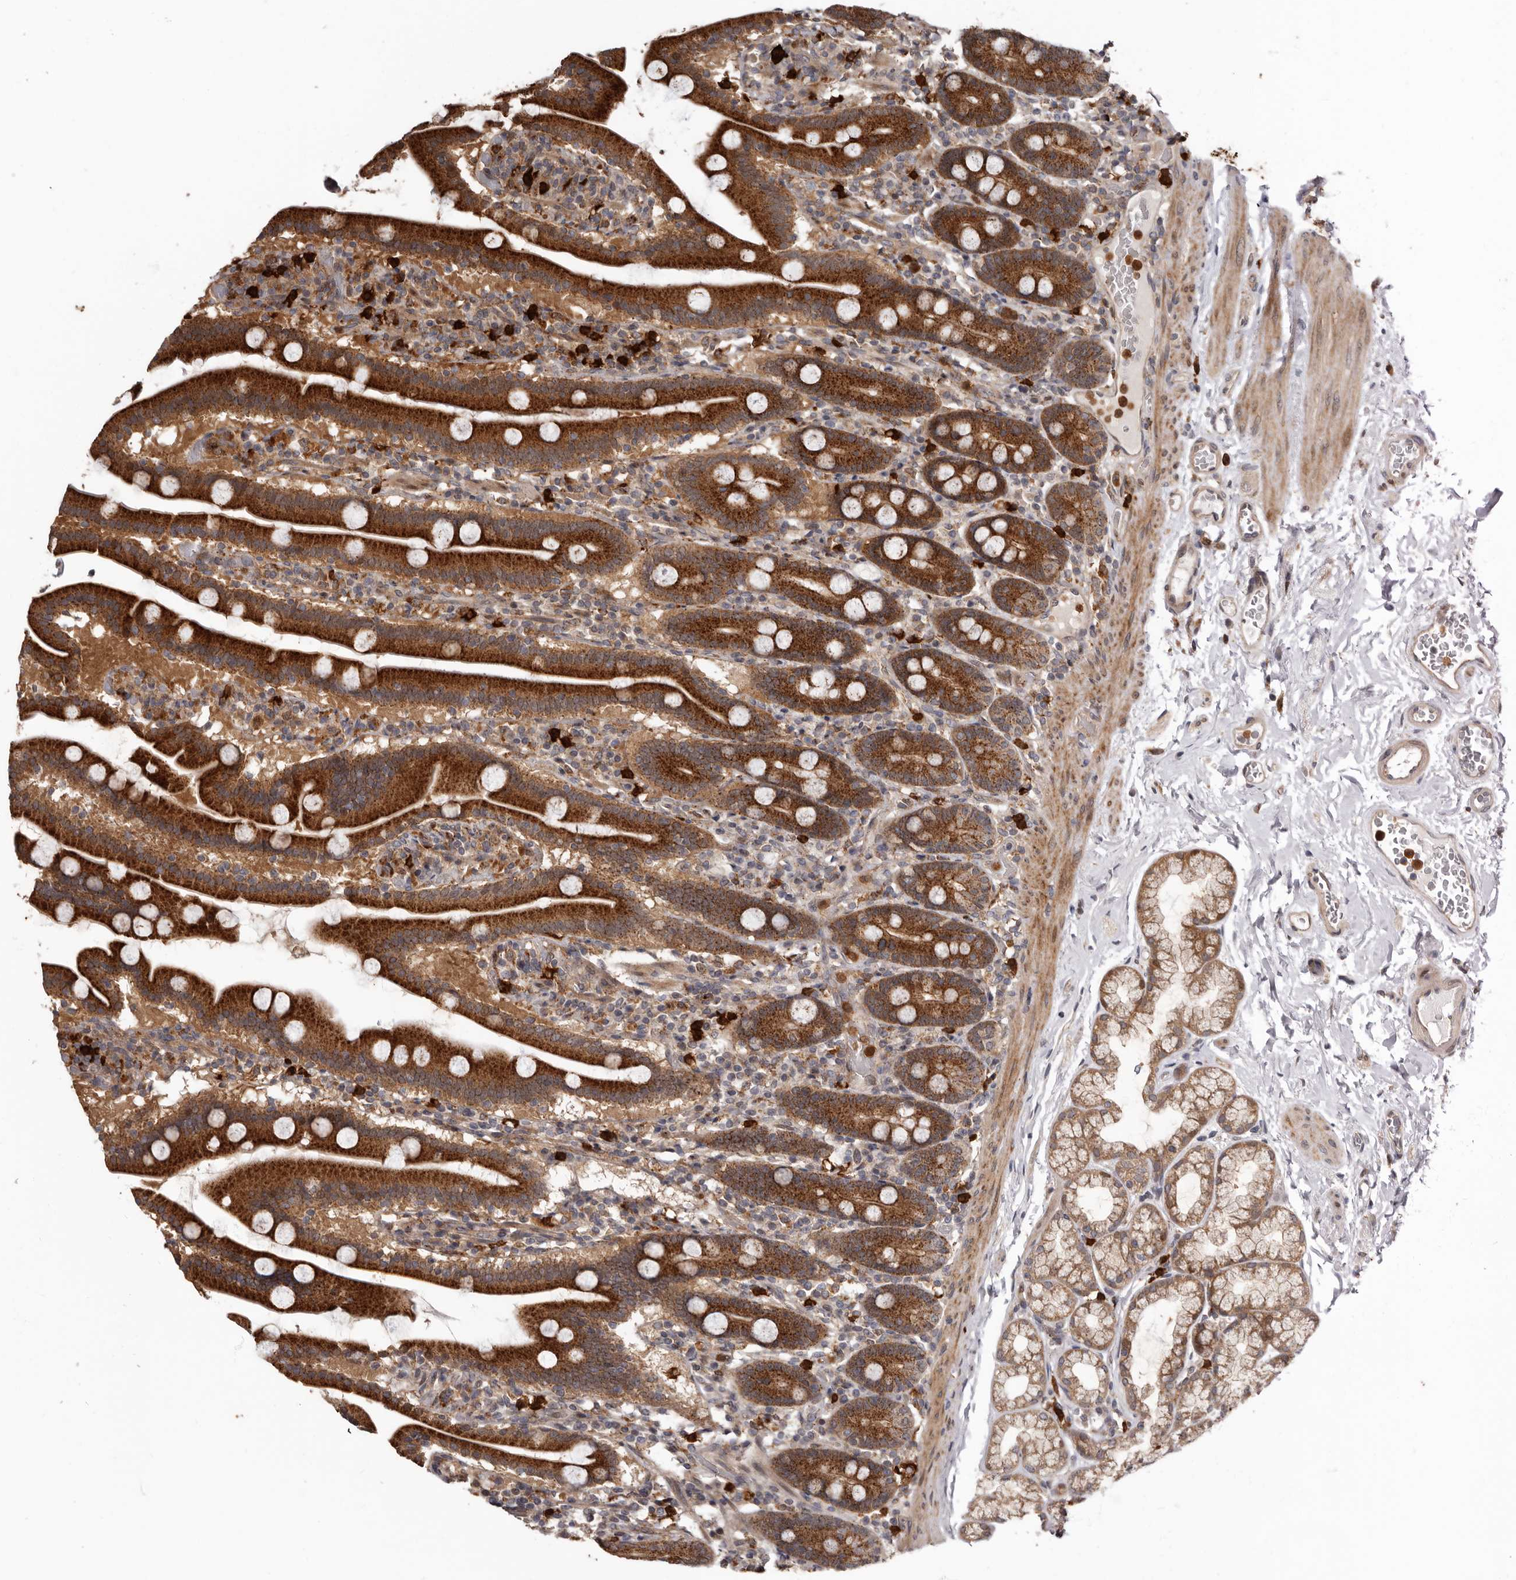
{"staining": {"intensity": "strong", "quantity": ">75%", "location": "cytoplasmic/membranous"}, "tissue": "duodenum", "cell_type": "Glandular cells", "image_type": "normal", "snomed": [{"axis": "morphology", "description": "Normal tissue, NOS"}, {"axis": "topography", "description": "Duodenum"}], "caption": "IHC (DAB) staining of normal human duodenum displays strong cytoplasmic/membranous protein staining in about >75% of glandular cells.", "gene": "FGFR4", "patient": {"sex": "male", "age": 55}}